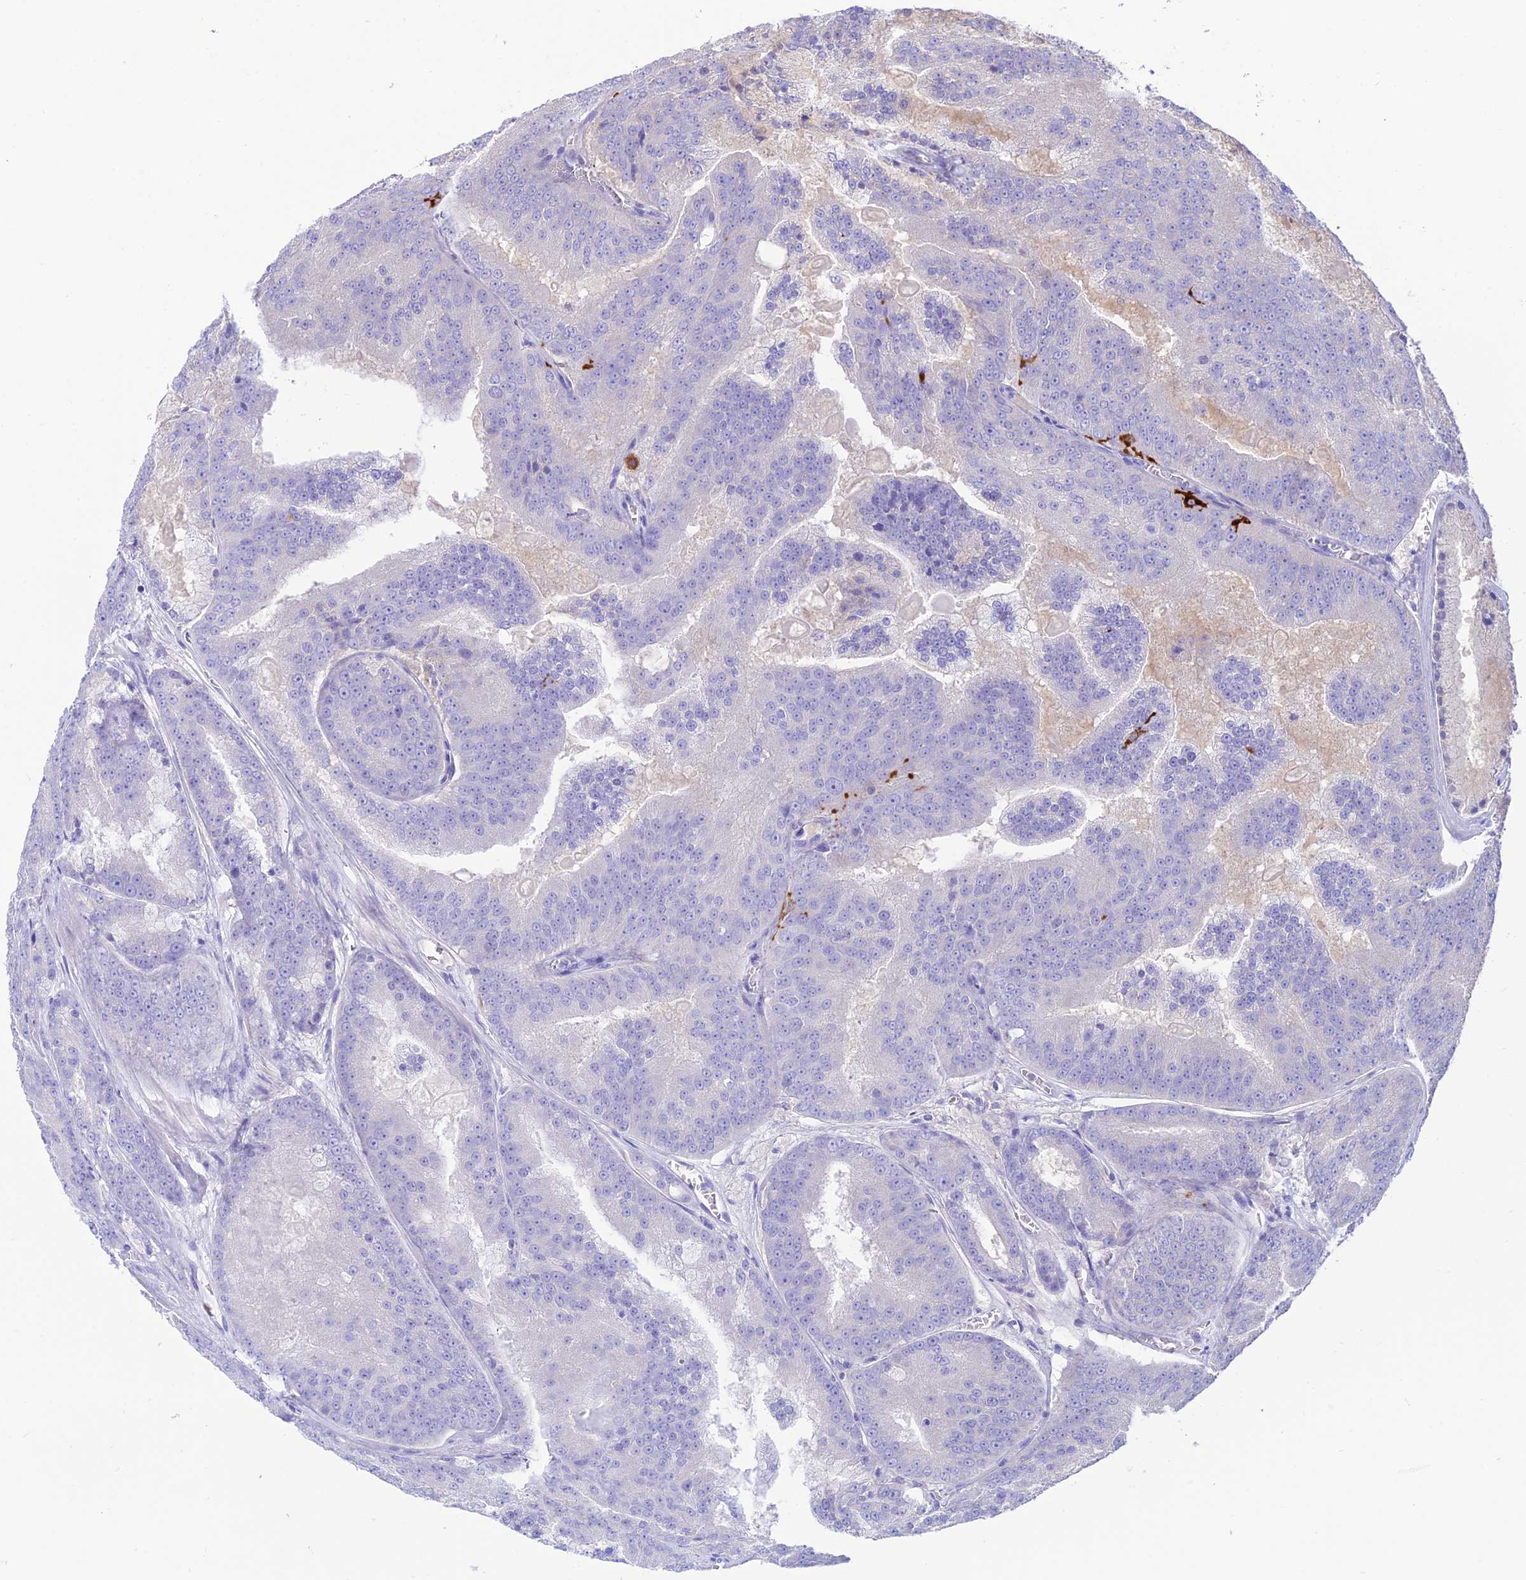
{"staining": {"intensity": "negative", "quantity": "none", "location": "none"}, "tissue": "prostate cancer", "cell_type": "Tumor cells", "image_type": "cancer", "snomed": [{"axis": "morphology", "description": "Adenocarcinoma, High grade"}, {"axis": "topography", "description": "Prostate"}], "caption": "IHC of human prostate cancer displays no staining in tumor cells.", "gene": "NLRP9", "patient": {"sex": "male", "age": 61}}